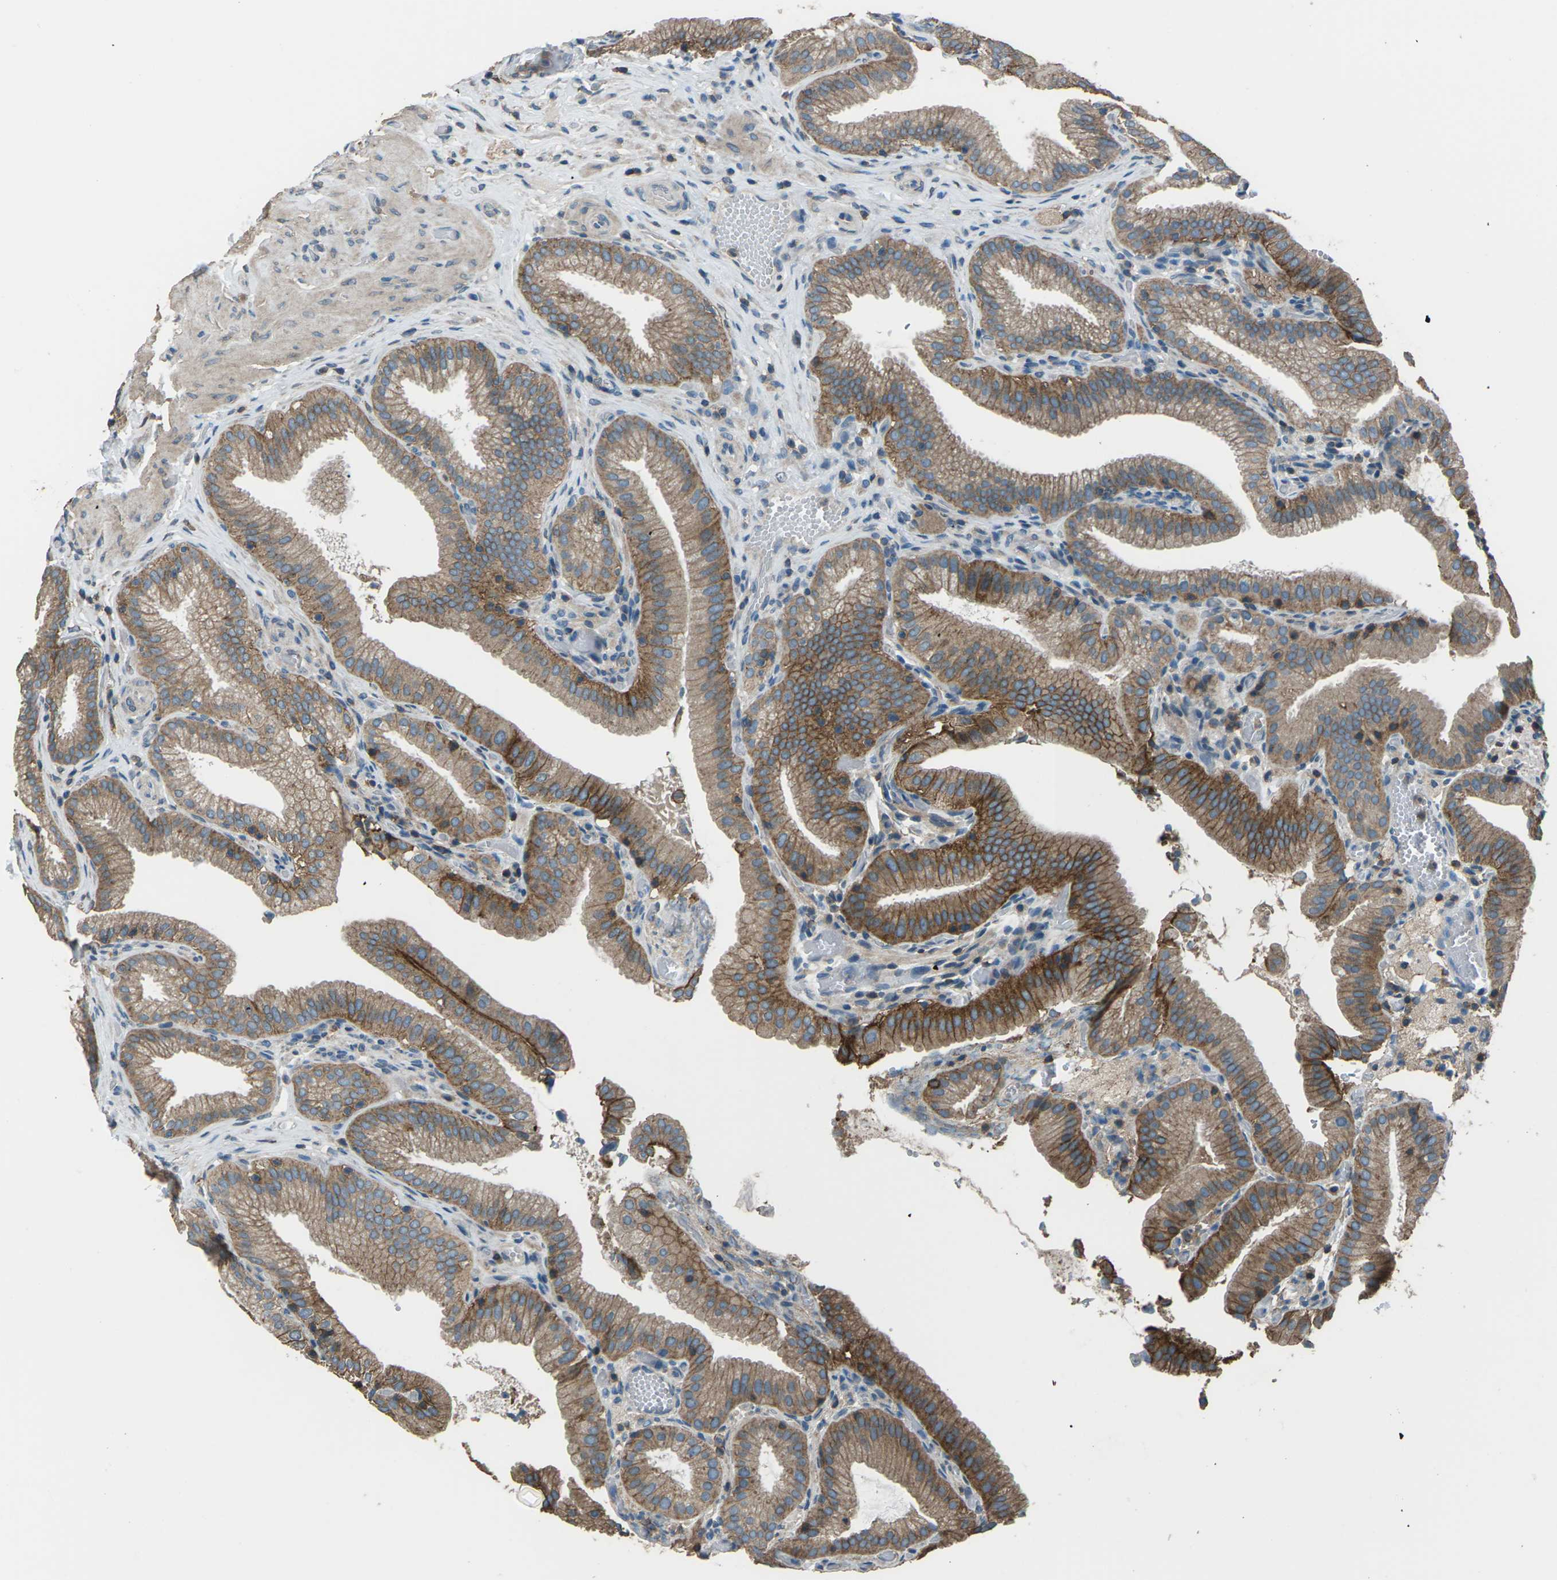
{"staining": {"intensity": "moderate", "quantity": ">75%", "location": "cytoplasmic/membranous"}, "tissue": "gallbladder", "cell_type": "Glandular cells", "image_type": "normal", "snomed": [{"axis": "morphology", "description": "Normal tissue, NOS"}, {"axis": "topography", "description": "Gallbladder"}], "caption": "A histopathology image of human gallbladder stained for a protein demonstrates moderate cytoplasmic/membranous brown staining in glandular cells.", "gene": "CMTM4", "patient": {"sex": "male", "age": 54}}